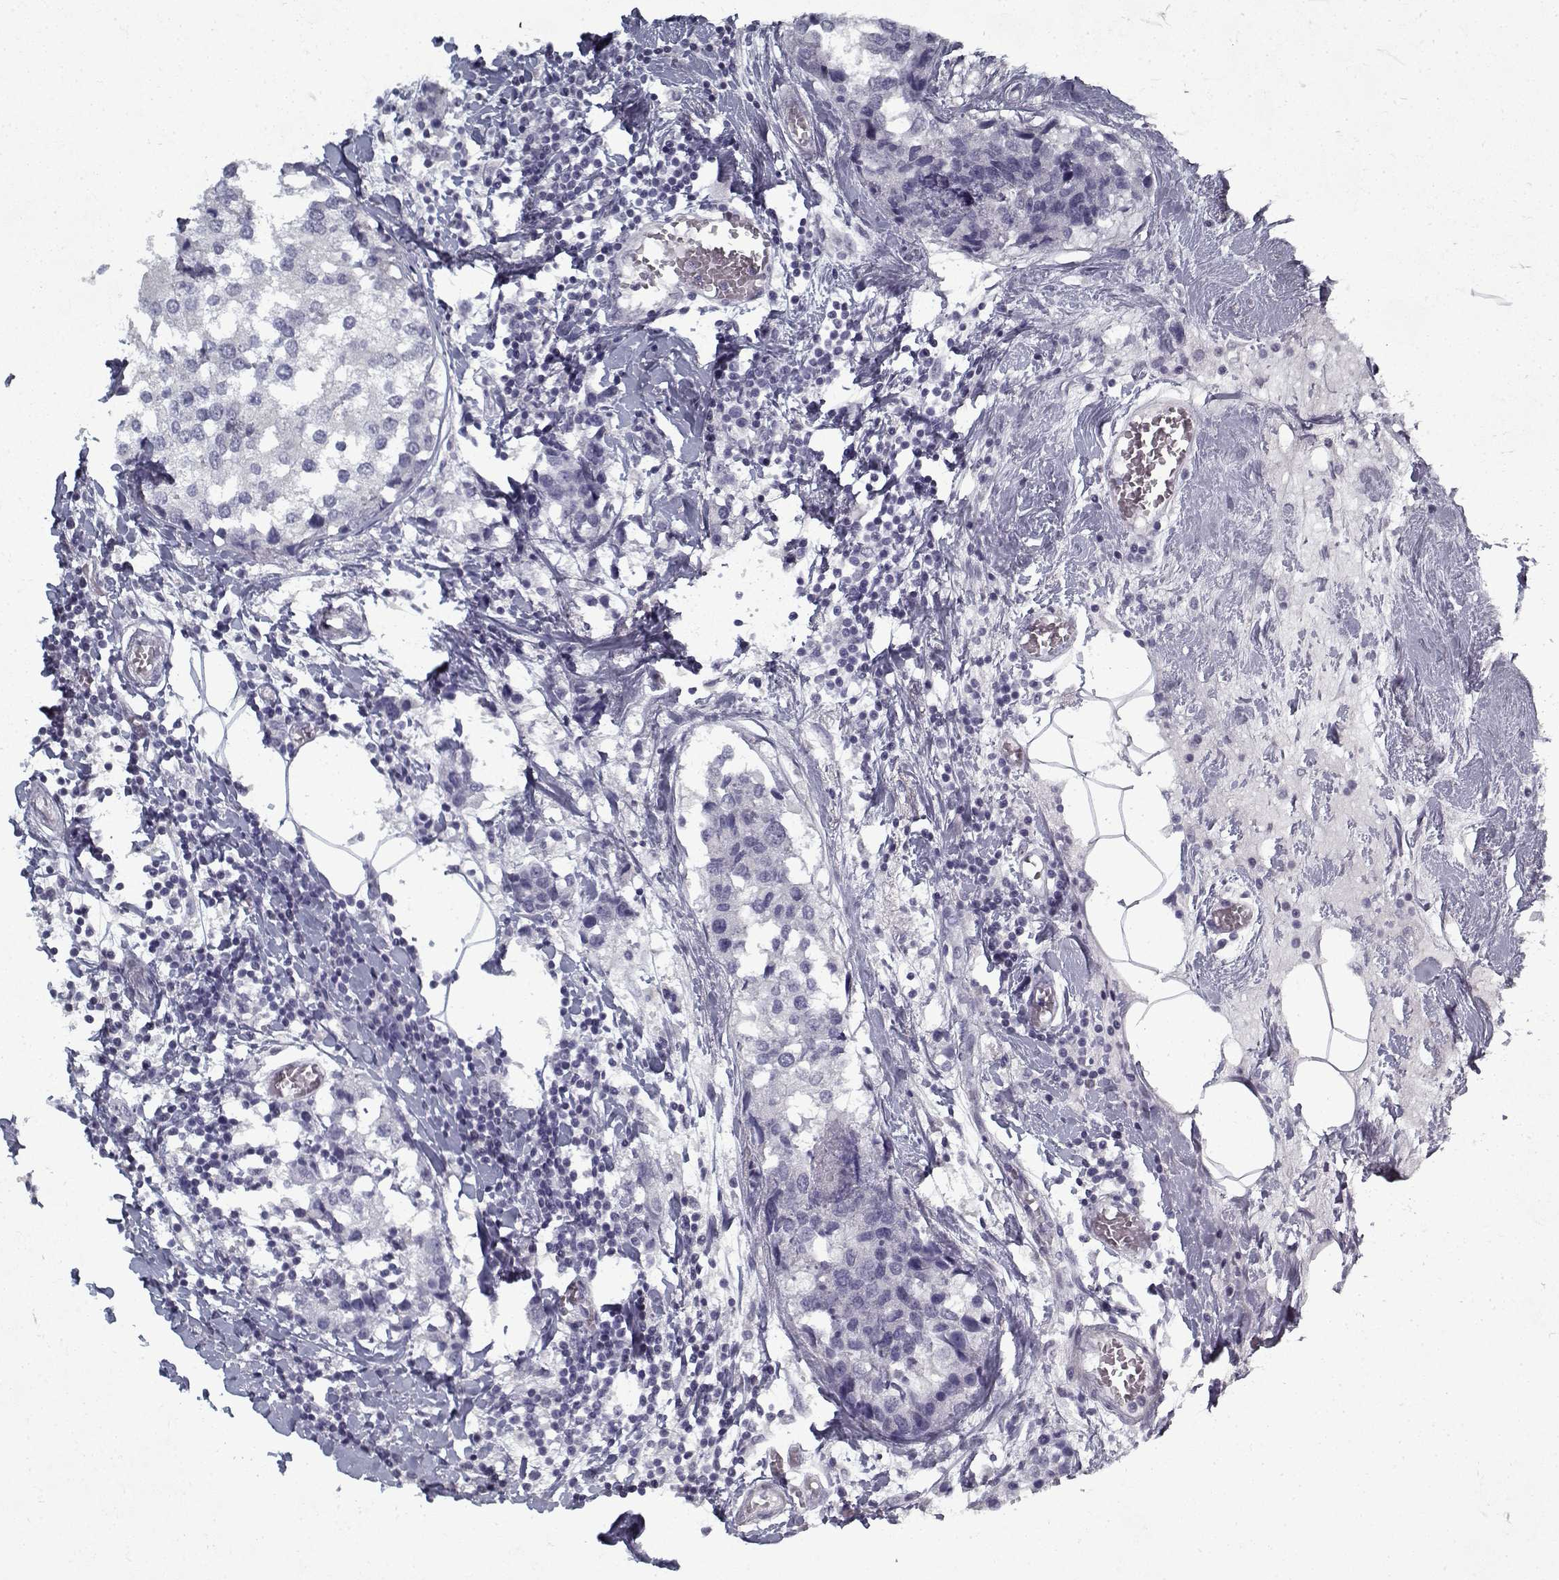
{"staining": {"intensity": "negative", "quantity": "none", "location": "none"}, "tissue": "breast cancer", "cell_type": "Tumor cells", "image_type": "cancer", "snomed": [{"axis": "morphology", "description": "Lobular carcinoma"}, {"axis": "topography", "description": "Breast"}], "caption": "IHC histopathology image of human breast cancer (lobular carcinoma) stained for a protein (brown), which demonstrates no staining in tumor cells.", "gene": "RNF32", "patient": {"sex": "female", "age": 59}}